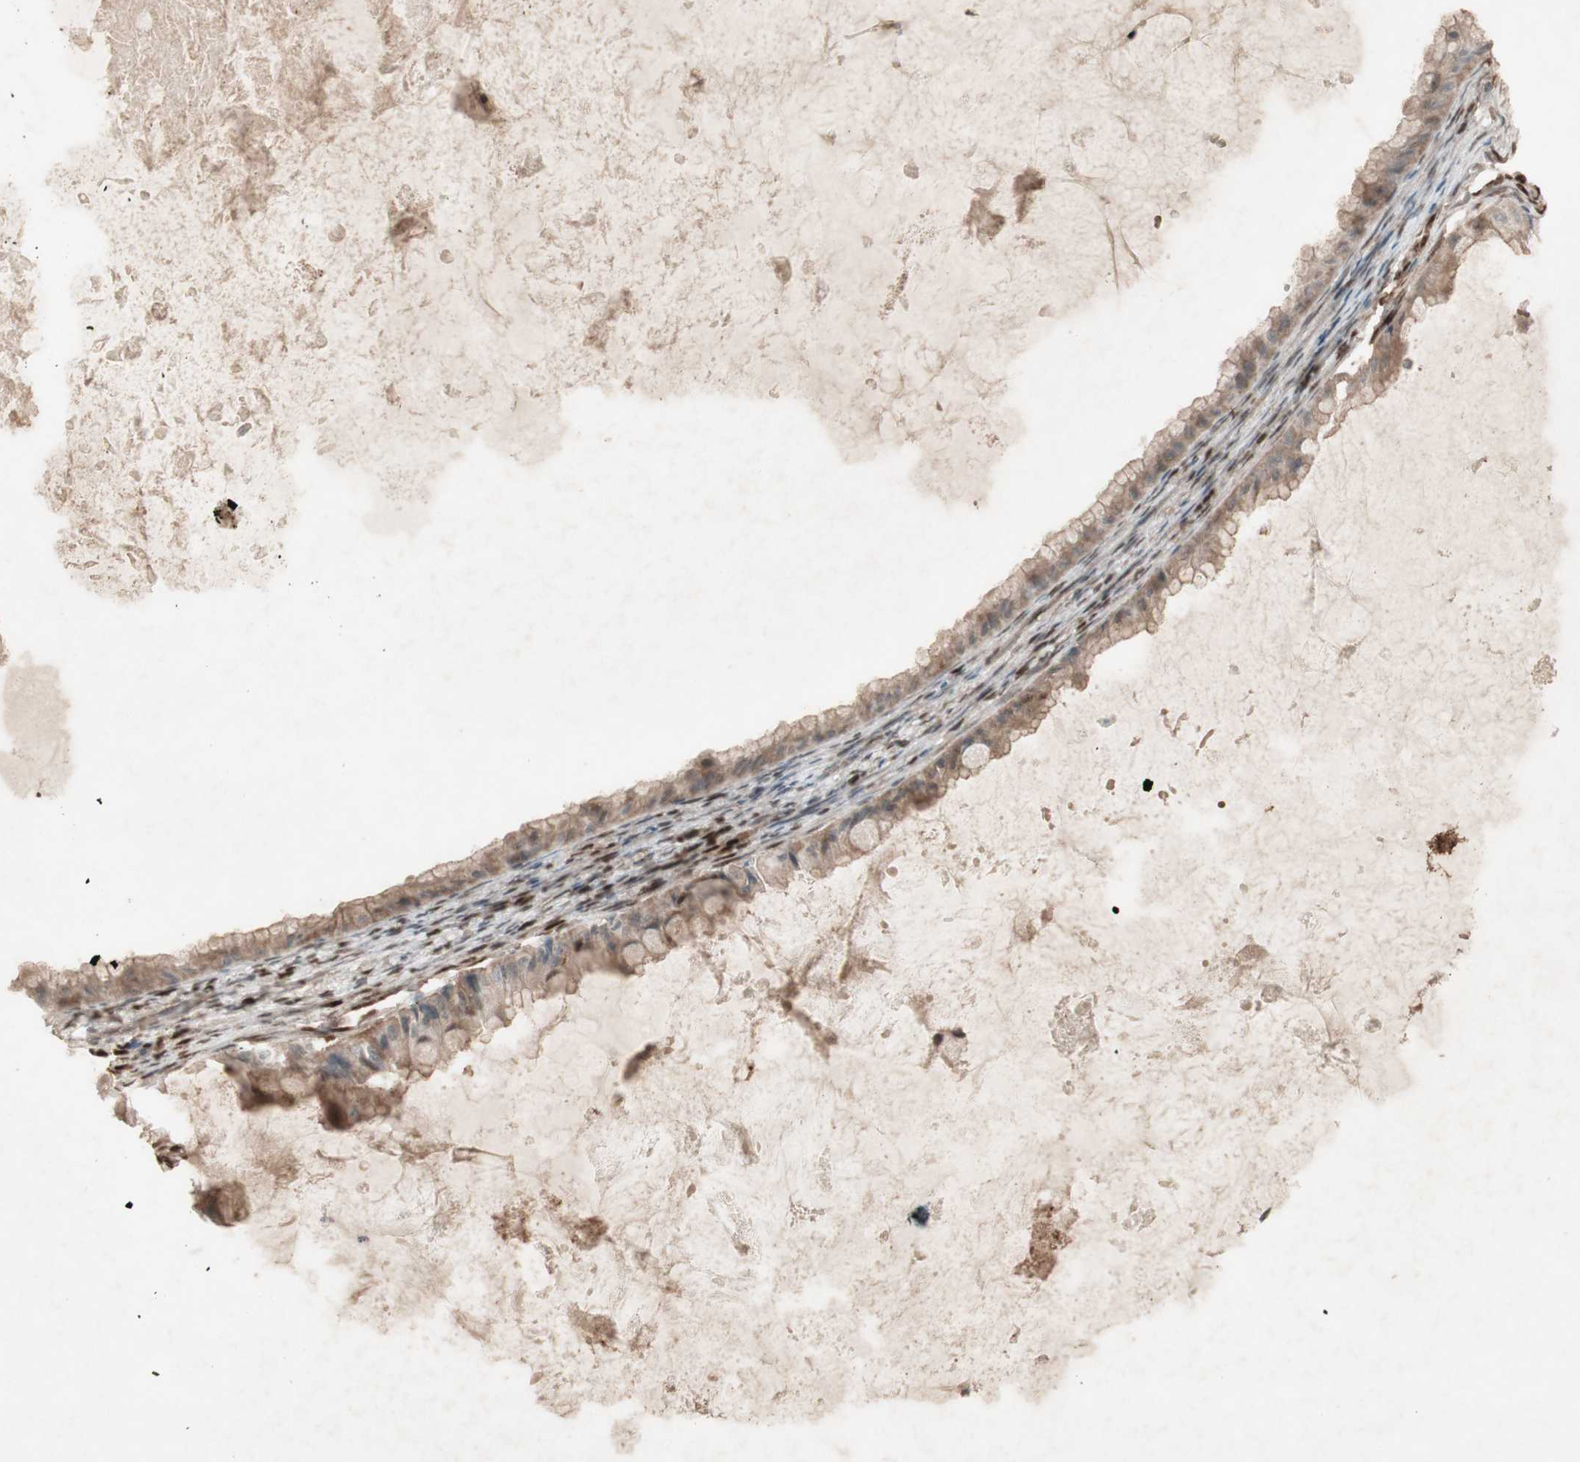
{"staining": {"intensity": "moderate", "quantity": ">75%", "location": "cytoplasmic/membranous"}, "tissue": "ovarian cancer", "cell_type": "Tumor cells", "image_type": "cancer", "snomed": [{"axis": "morphology", "description": "Cystadenocarcinoma, mucinous, NOS"}, {"axis": "topography", "description": "Ovary"}], "caption": "Brown immunohistochemical staining in mucinous cystadenocarcinoma (ovarian) exhibits moderate cytoplasmic/membranous staining in about >75% of tumor cells.", "gene": "MSH6", "patient": {"sex": "female", "age": 61}}